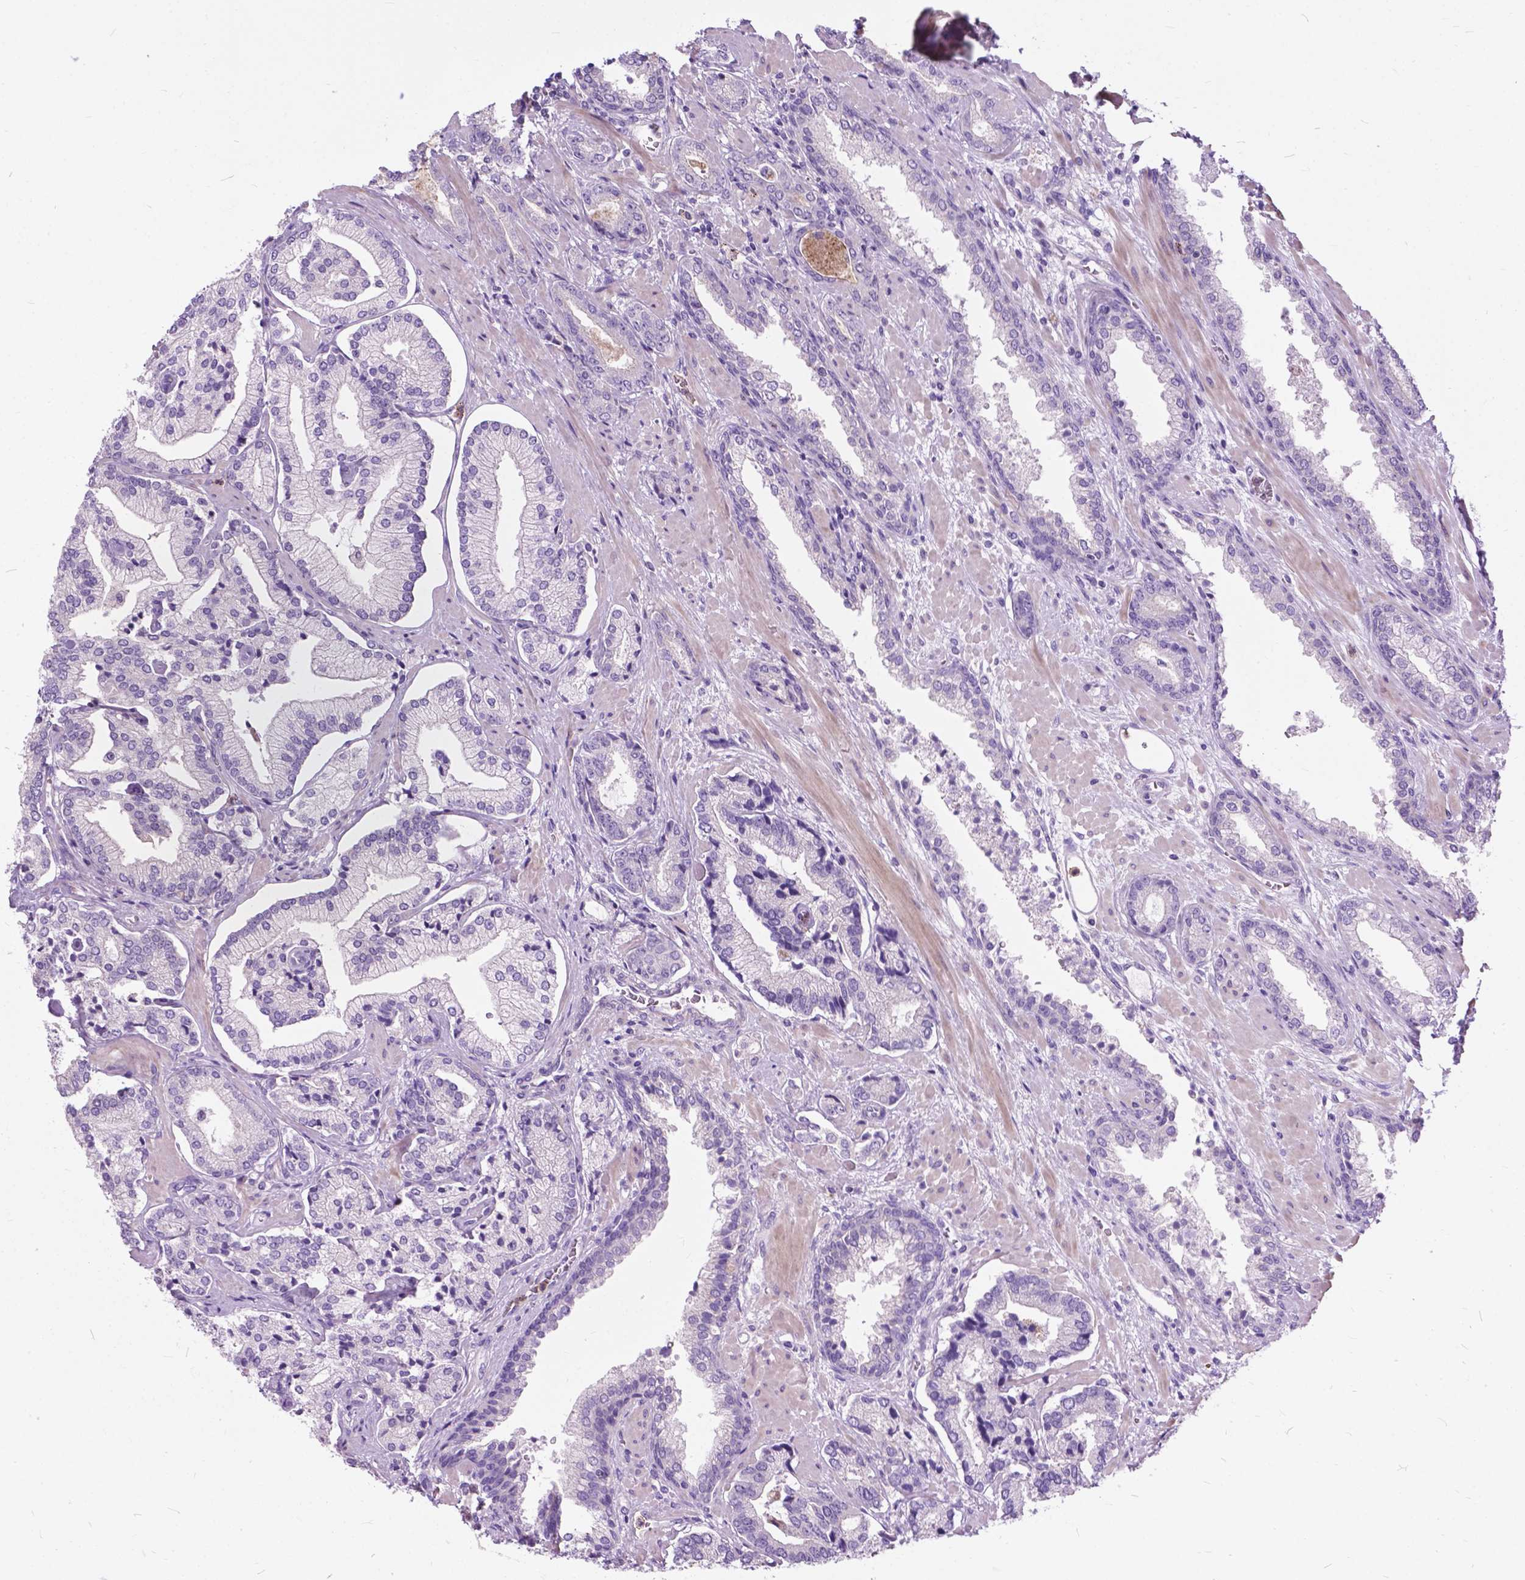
{"staining": {"intensity": "negative", "quantity": "none", "location": "none"}, "tissue": "prostate cancer", "cell_type": "Tumor cells", "image_type": "cancer", "snomed": [{"axis": "morphology", "description": "Adenocarcinoma, Low grade"}, {"axis": "topography", "description": "Prostate"}], "caption": "A histopathology image of human low-grade adenocarcinoma (prostate) is negative for staining in tumor cells.", "gene": "PRR35", "patient": {"sex": "male", "age": 61}}